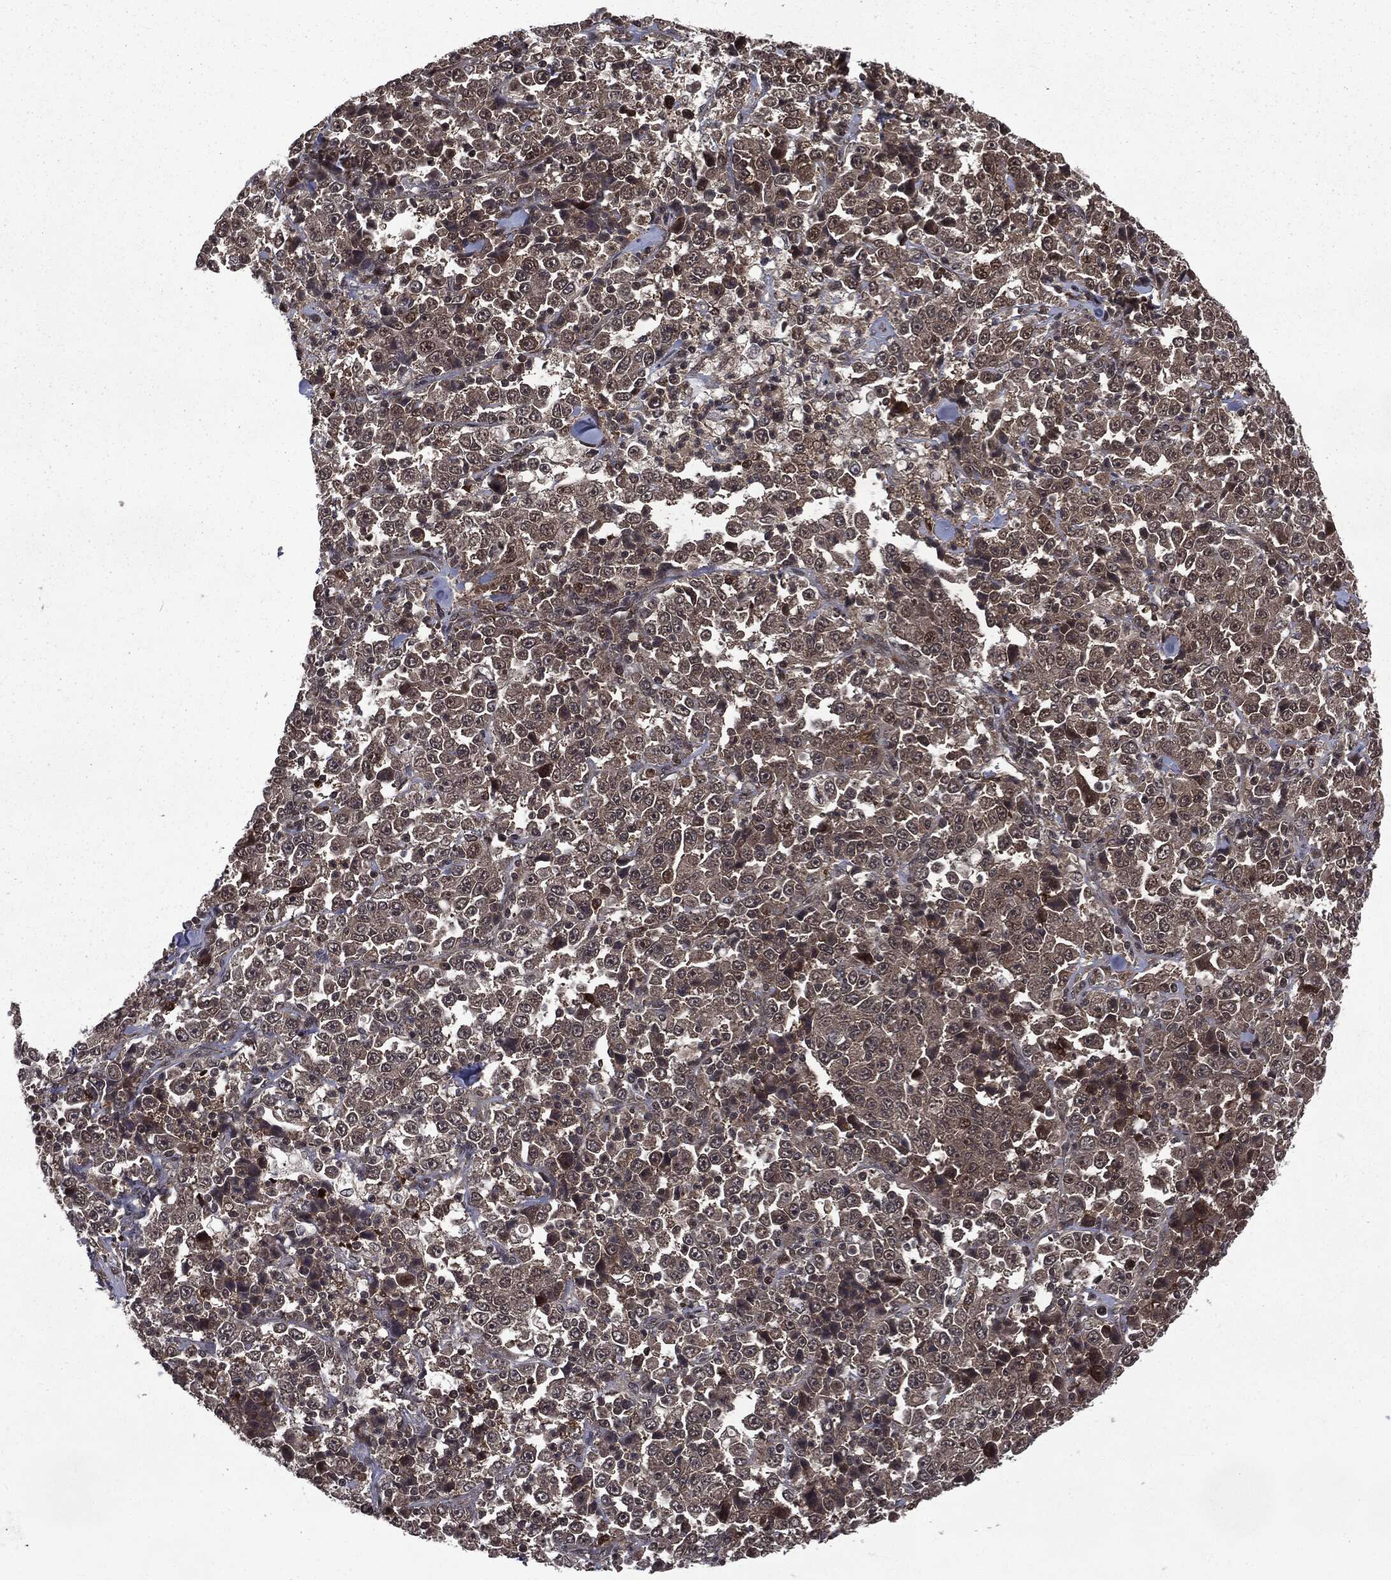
{"staining": {"intensity": "strong", "quantity": "<25%", "location": "cytoplasmic/membranous,nuclear"}, "tissue": "stomach cancer", "cell_type": "Tumor cells", "image_type": "cancer", "snomed": [{"axis": "morphology", "description": "Normal tissue, NOS"}, {"axis": "morphology", "description": "Adenocarcinoma, NOS"}, {"axis": "topography", "description": "Stomach, upper"}, {"axis": "topography", "description": "Stomach"}], "caption": "There is medium levels of strong cytoplasmic/membranous and nuclear expression in tumor cells of stomach cancer (adenocarcinoma), as demonstrated by immunohistochemical staining (brown color).", "gene": "STAU2", "patient": {"sex": "male", "age": 59}}